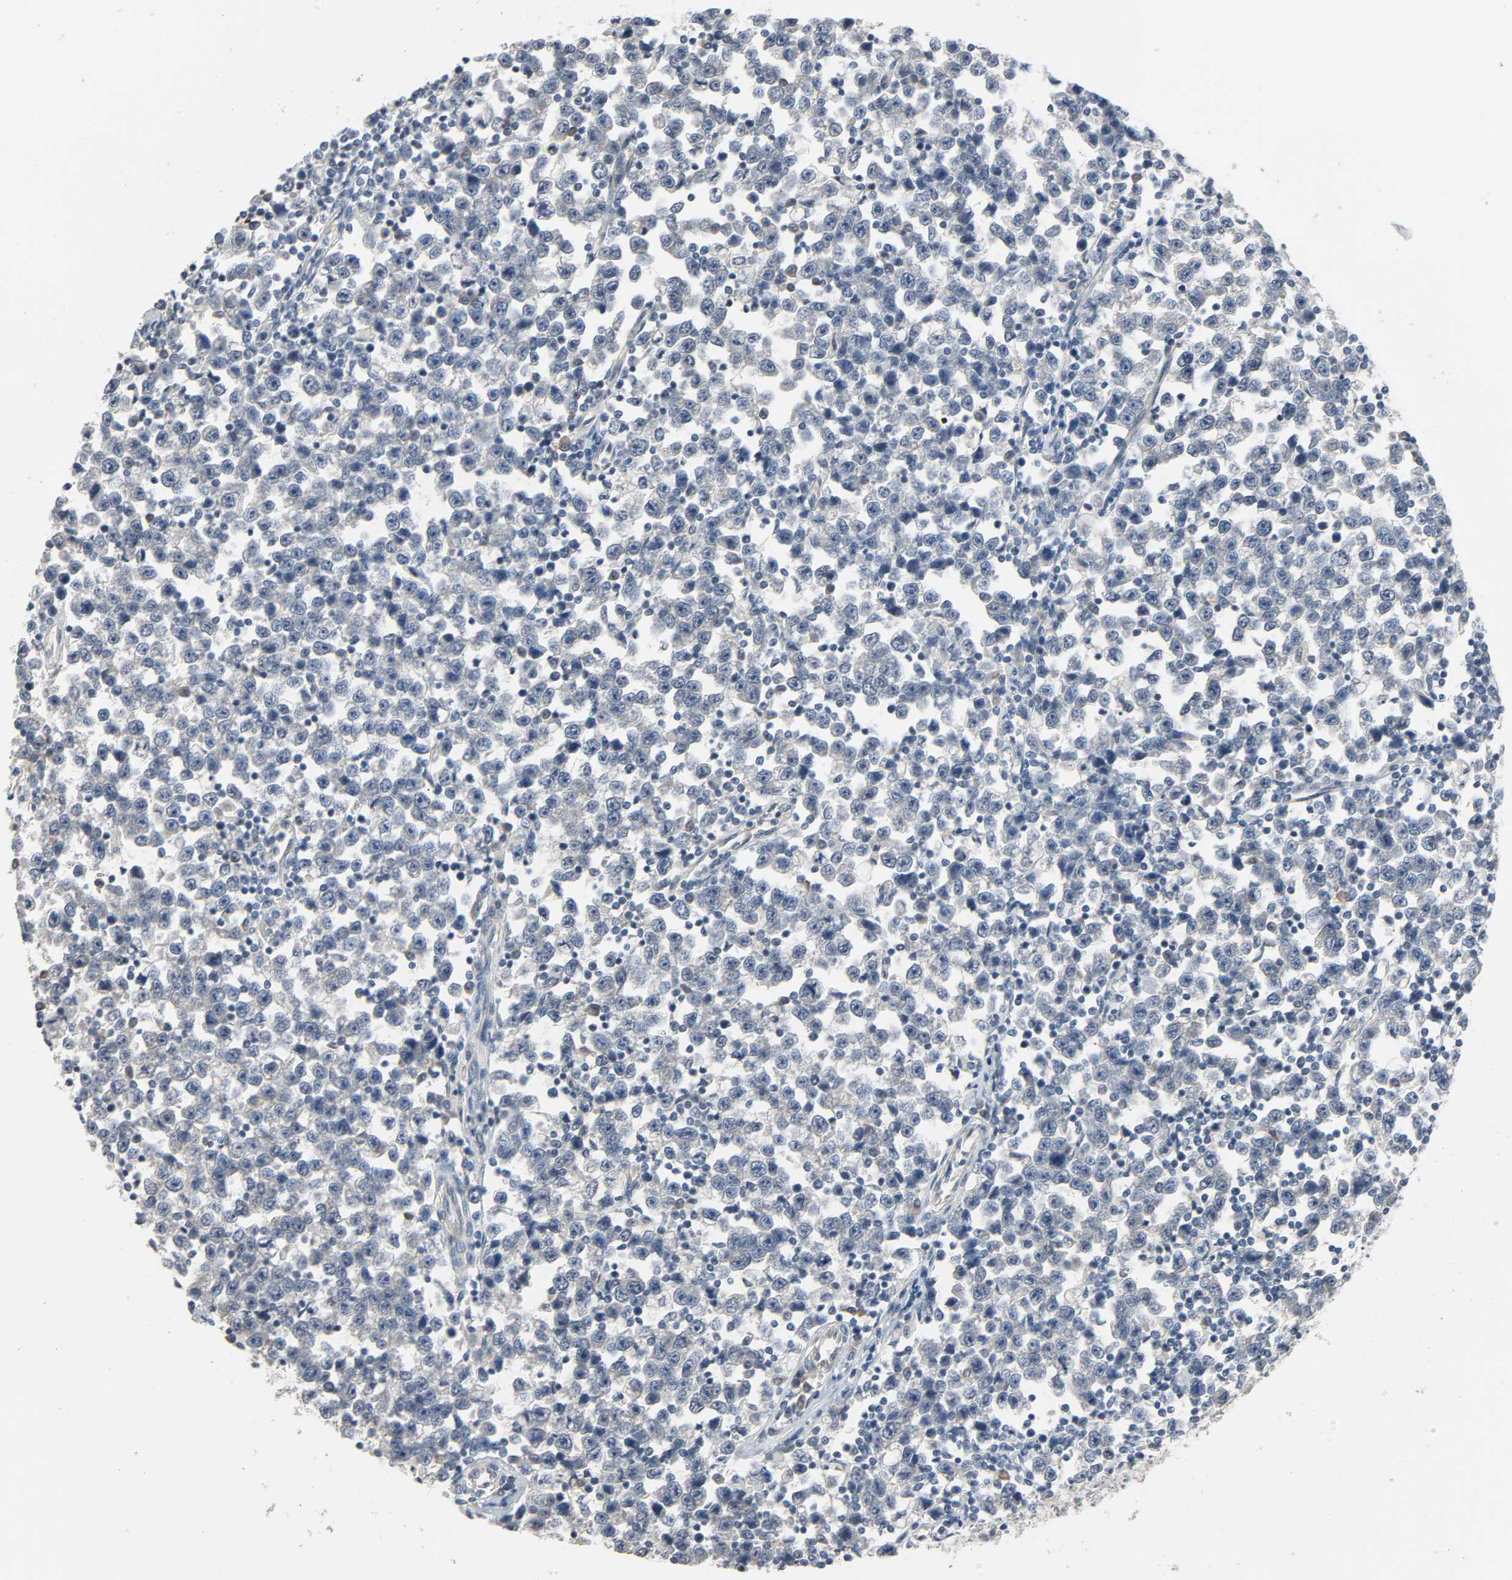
{"staining": {"intensity": "negative", "quantity": "none", "location": "none"}, "tissue": "testis cancer", "cell_type": "Tumor cells", "image_type": "cancer", "snomed": [{"axis": "morphology", "description": "Seminoma, NOS"}, {"axis": "topography", "description": "Testis"}], "caption": "A high-resolution image shows immunohistochemistry (IHC) staining of testis cancer, which demonstrates no significant expression in tumor cells.", "gene": "LIMCH1", "patient": {"sex": "male", "age": 43}}